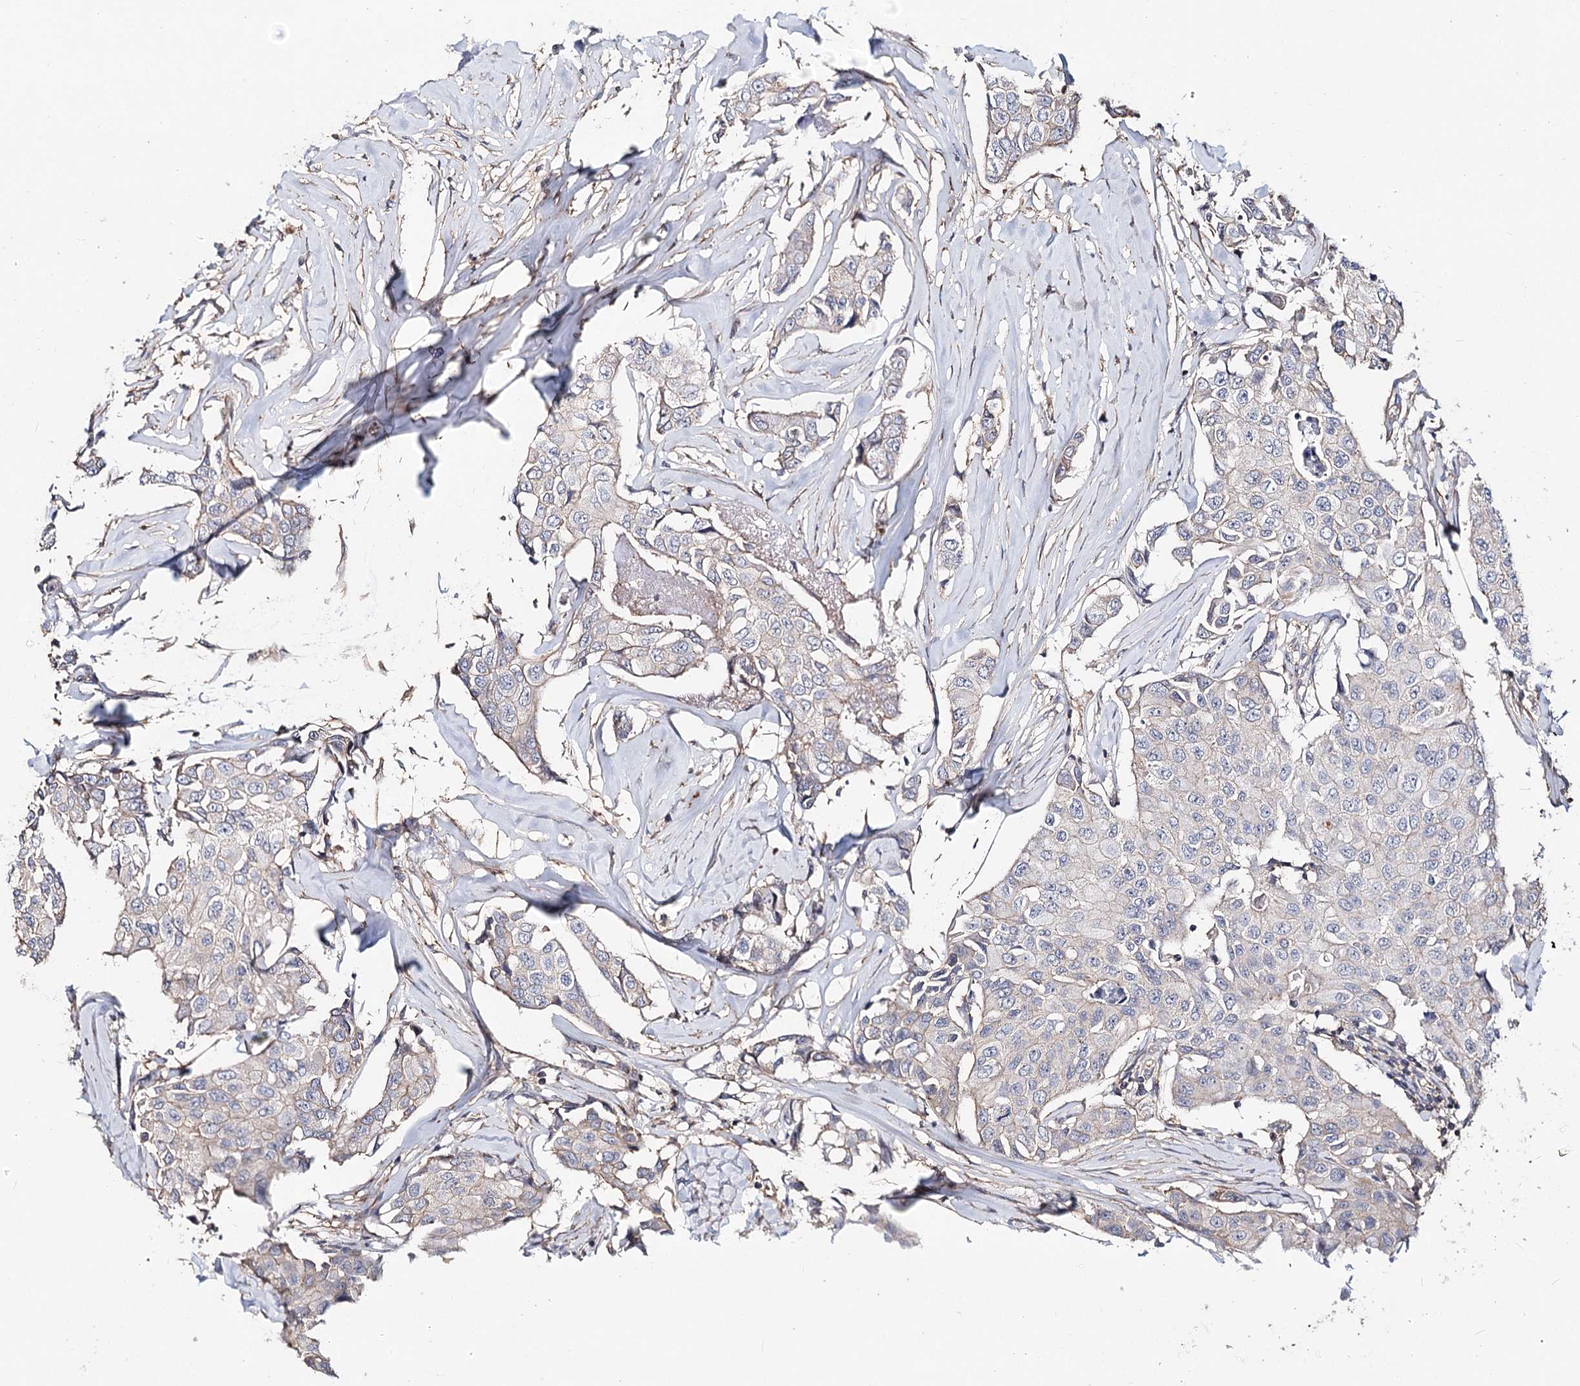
{"staining": {"intensity": "negative", "quantity": "none", "location": "none"}, "tissue": "breast cancer", "cell_type": "Tumor cells", "image_type": "cancer", "snomed": [{"axis": "morphology", "description": "Duct carcinoma"}, {"axis": "topography", "description": "Breast"}], "caption": "A photomicrograph of human breast cancer (invasive ductal carcinoma) is negative for staining in tumor cells.", "gene": "TMEM218", "patient": {"sex": "female", "age": 80}}